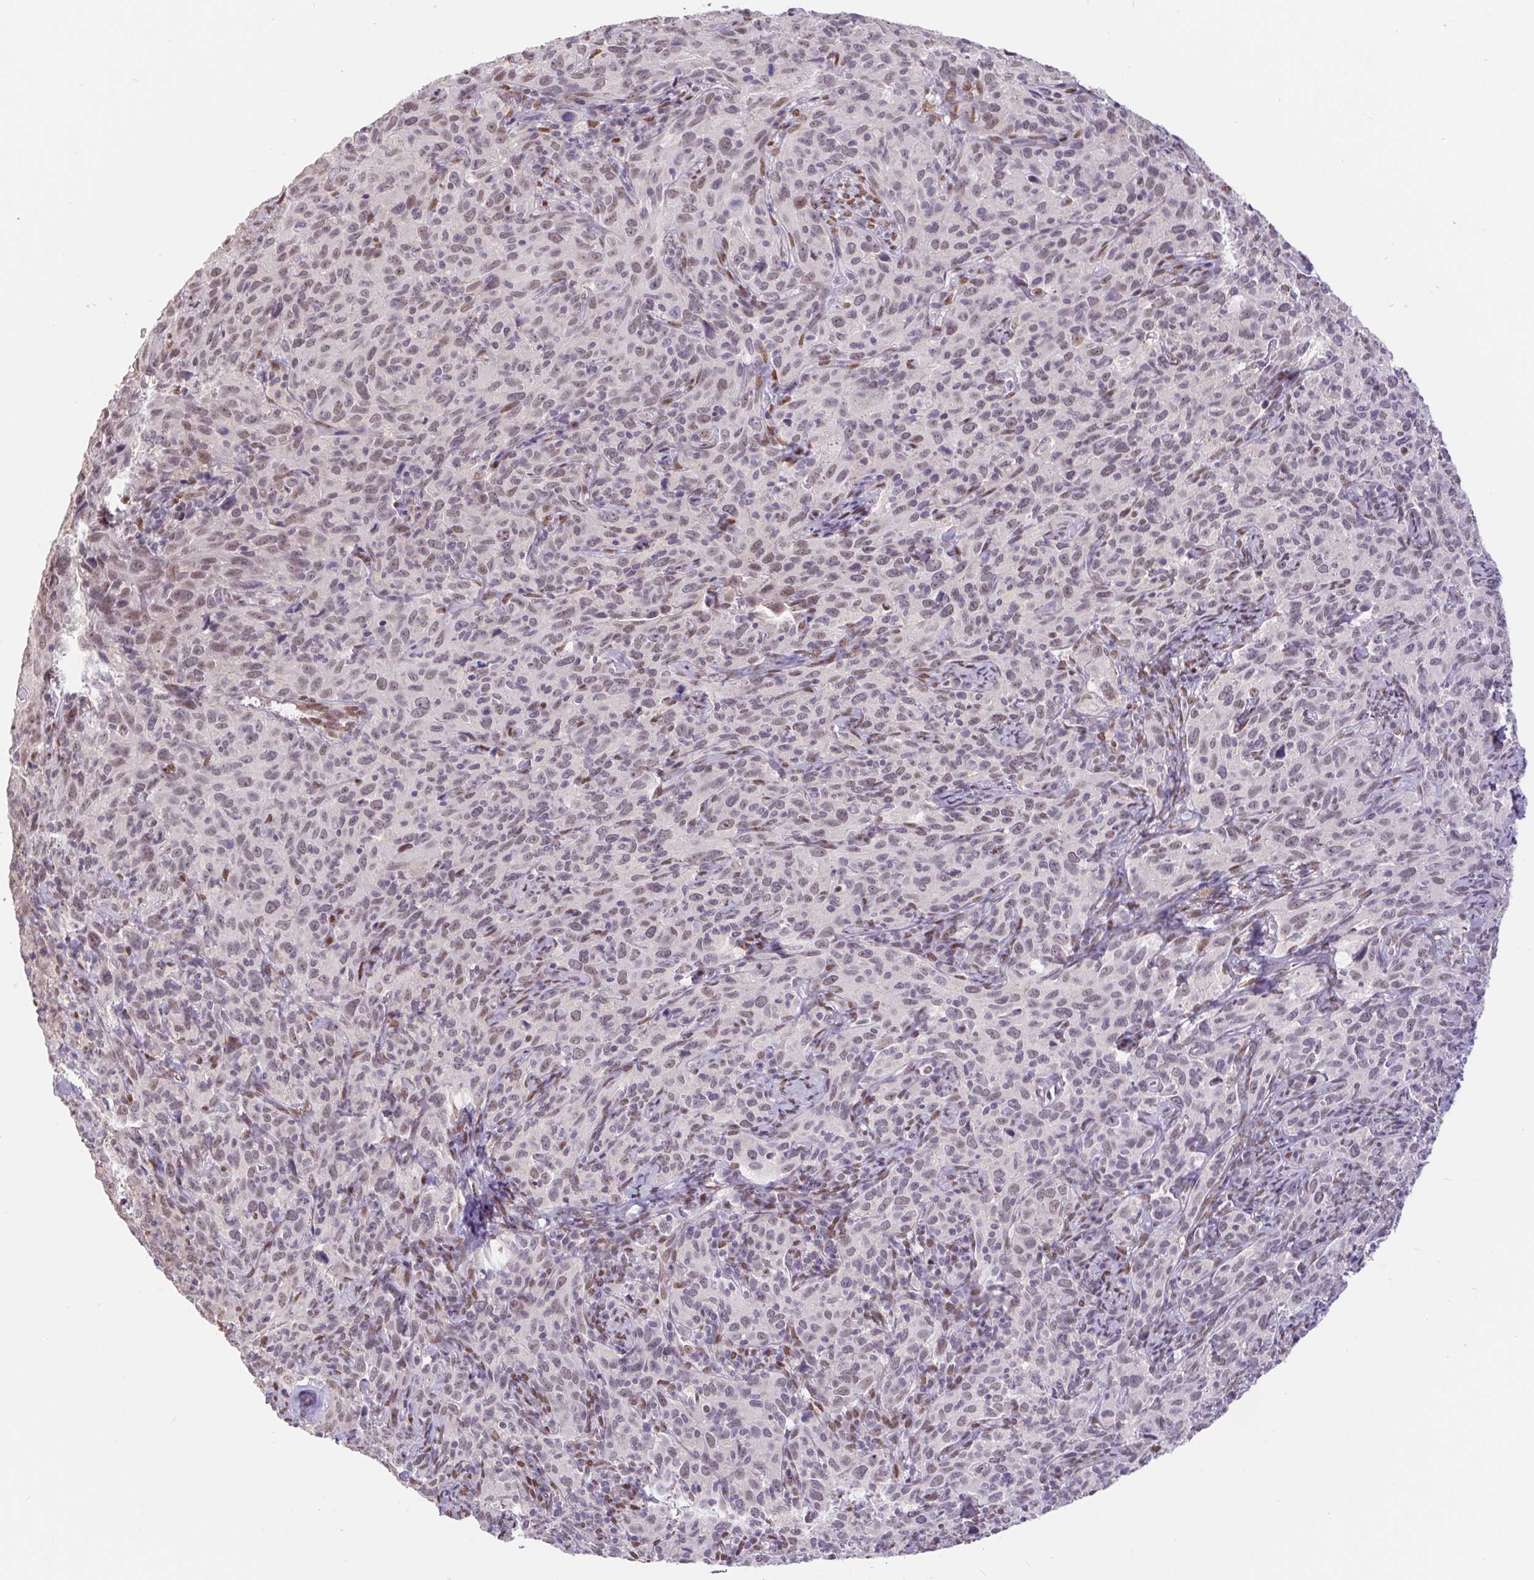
{"staining": {"intensity": "weak", "quantity": "25%-75%", "location": "nuclear"}, "tissue": "cervical cancer", "cell_type": "Tumor cells", "image_type": "cancer", "snomed": [{"axis": "morphology", "description": "Squamous cell carcinoma, NOS"}, {"axis": "topography", "description": "Cervix"}], "caption": "The photomicrograph shows immunohistochemical staining of squamous cell carcinoma (cervical). There is weak nuclear staining is appreciated in about 25%-75% of tumor cells.", "gene": "CAND1", "patient": {"sex": "female", "age": 51}}